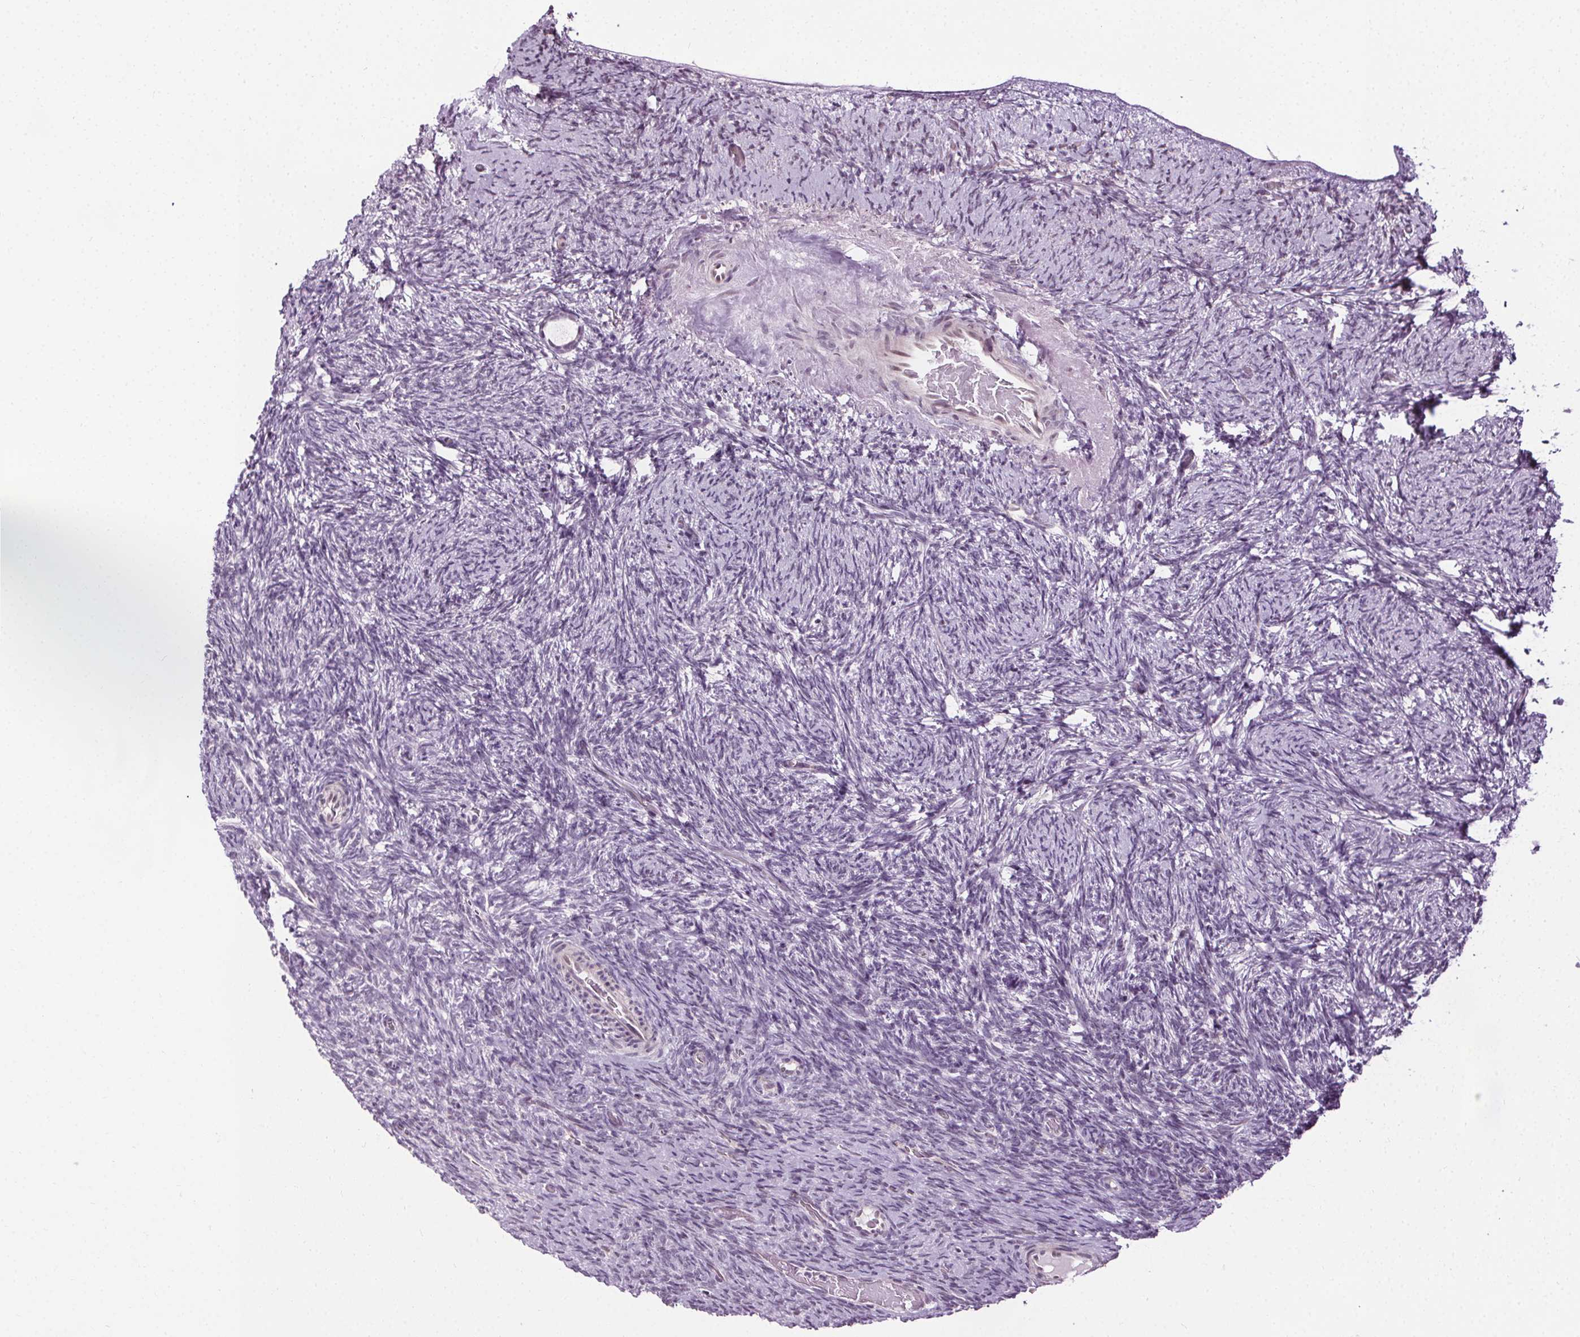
{"staining": {"intensity": "negative", "quantity": "none", "location": "none"}, "tissue": "ovary", "cell_type": "Follicle cells", "image_type": "normal", "snomed": [{"axis": "morphology", "description": "Normal tissue, NOS"}, {"axis": "topography", "description": "Ovary"}], "caption": "A micrograph of ovary stained for a protein displays no brown staining in follicle cells. (Stains: DAB IHC with hematoxylin counter stain, Microscopy: brightfield microscopy at high magnification).", "gene": "CEBPA", "patient": {"sex": "female", "age": 34}}